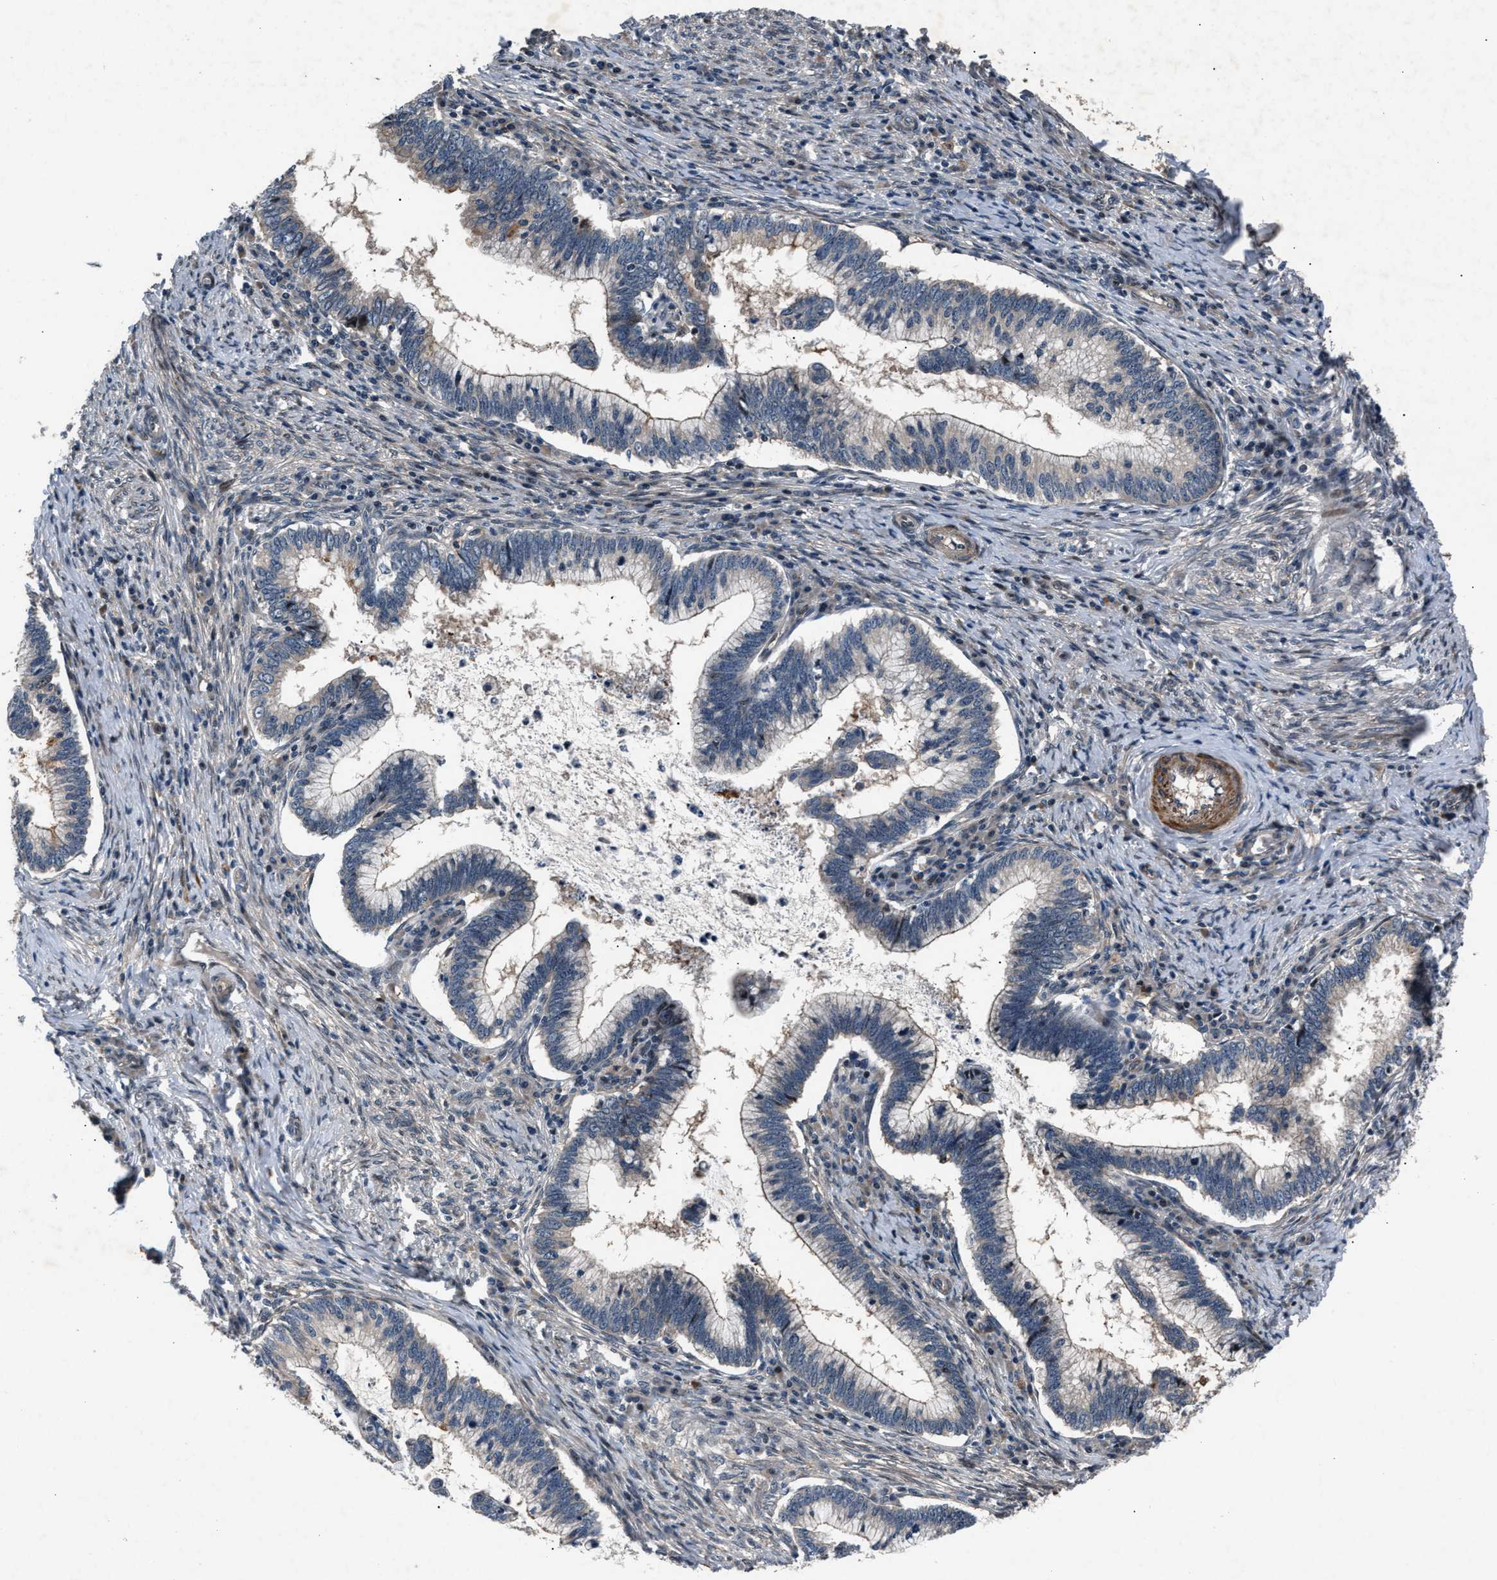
{"staining": {"intensity": "weak", "quantity": "25%-75%", "location": "cytoplasmic/membranous"}, "tissue": "cervical cancer", "cell_type": "Tumor cells", "image_type": "cancer", "snomed": [{"axis": "morphology", "description": "Adenocarcinoma, NOS"}, {"axis": "topography", "description": "Cervix"}], "caption": "DAB immunohistochemical staining of adenocarcinoma (cervical) demonstrates weak cytoplasmic/membranous protein positivity in about 25%-75% of tumor cells. The staining was performed using DAB (3,3'-diaminobenzidine) to visualize the protein expression in brown, while the nuclei were stained in blue with hematoxylin (Magnification: 20x).", "gene": "DYNC2I1", "patient": {"sex": "female", "age": 36}}